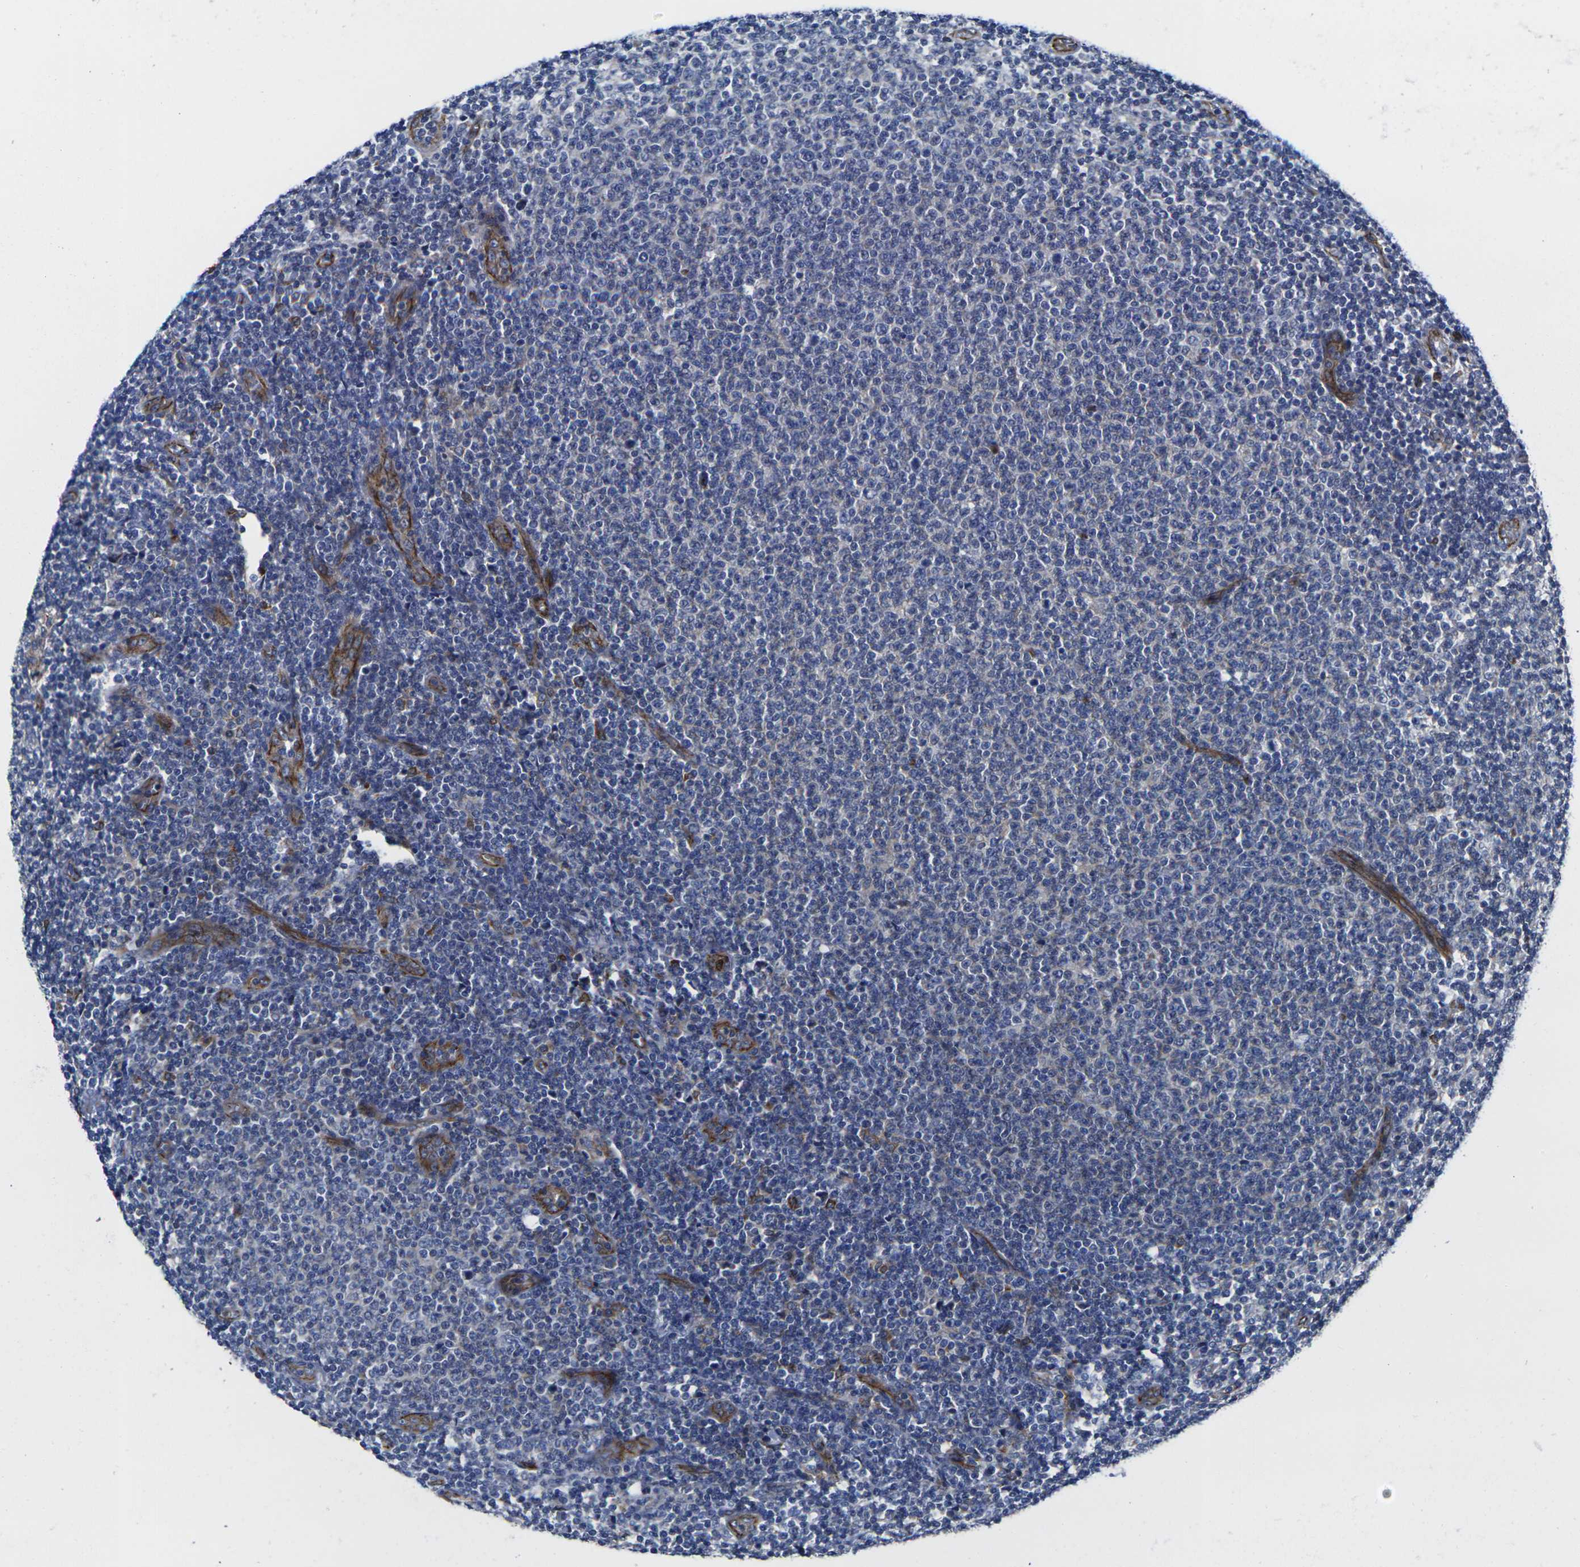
{"staining": {"intensity": "negative", "quantity": "none", "location": "none"}, "tissue": "lymphoma", "cell_type": "Tumor cells", "image_type": "cancer", "snomed": [{"axis": "morphology", "description": "Malignant lymphoma, non-Hodgkin's type, Low grade"}, {"axis": "topography", "description": "Lymph node"}], "caption": "Low-grade malignant lymphoma, non-Hodgkin's type stained for a protein using immunohistochemistry exhibits no expression tumor cells.", "gene": "NUMB", "patient": {"sex": "male", "age": 66}}